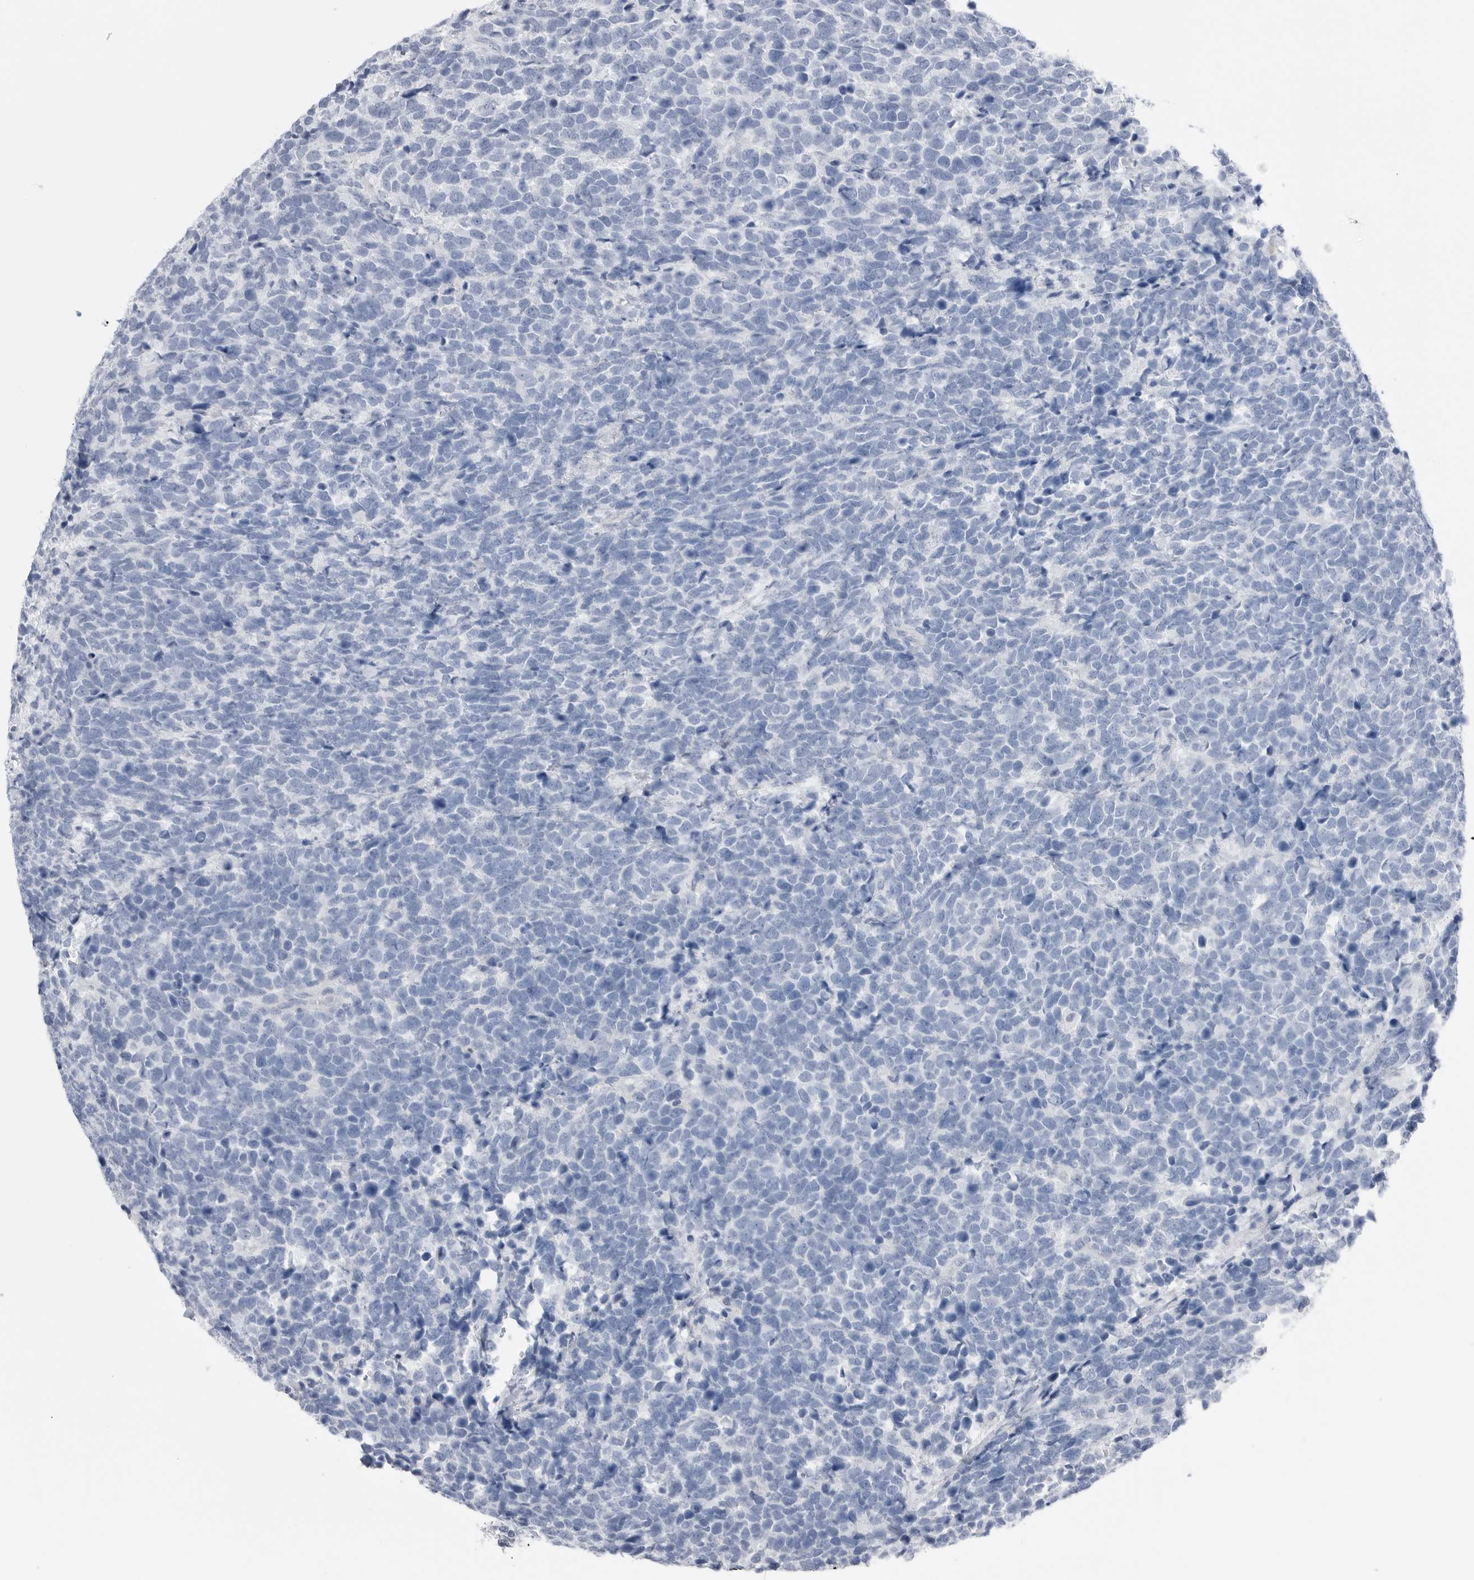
{"staining": {"intensity": "negative", "quantity": "none", "location": "none"}, "tissue": "urothelial cancer", "cell_type": "Tumor cells", "image_type": "cancer", "snomed": [{"axis": "morphology", "description": "Urothelial carcinoma, High grade"}, {"axis": "topography", "description": "Urinary bladder"}], "caption": "High-grade urothelial carcinoma was stained to show a protein in brown. There is no significant expression in tumor cells.", "gene": "ABHD12", "patient": {"sex": "female", "age": 82}}